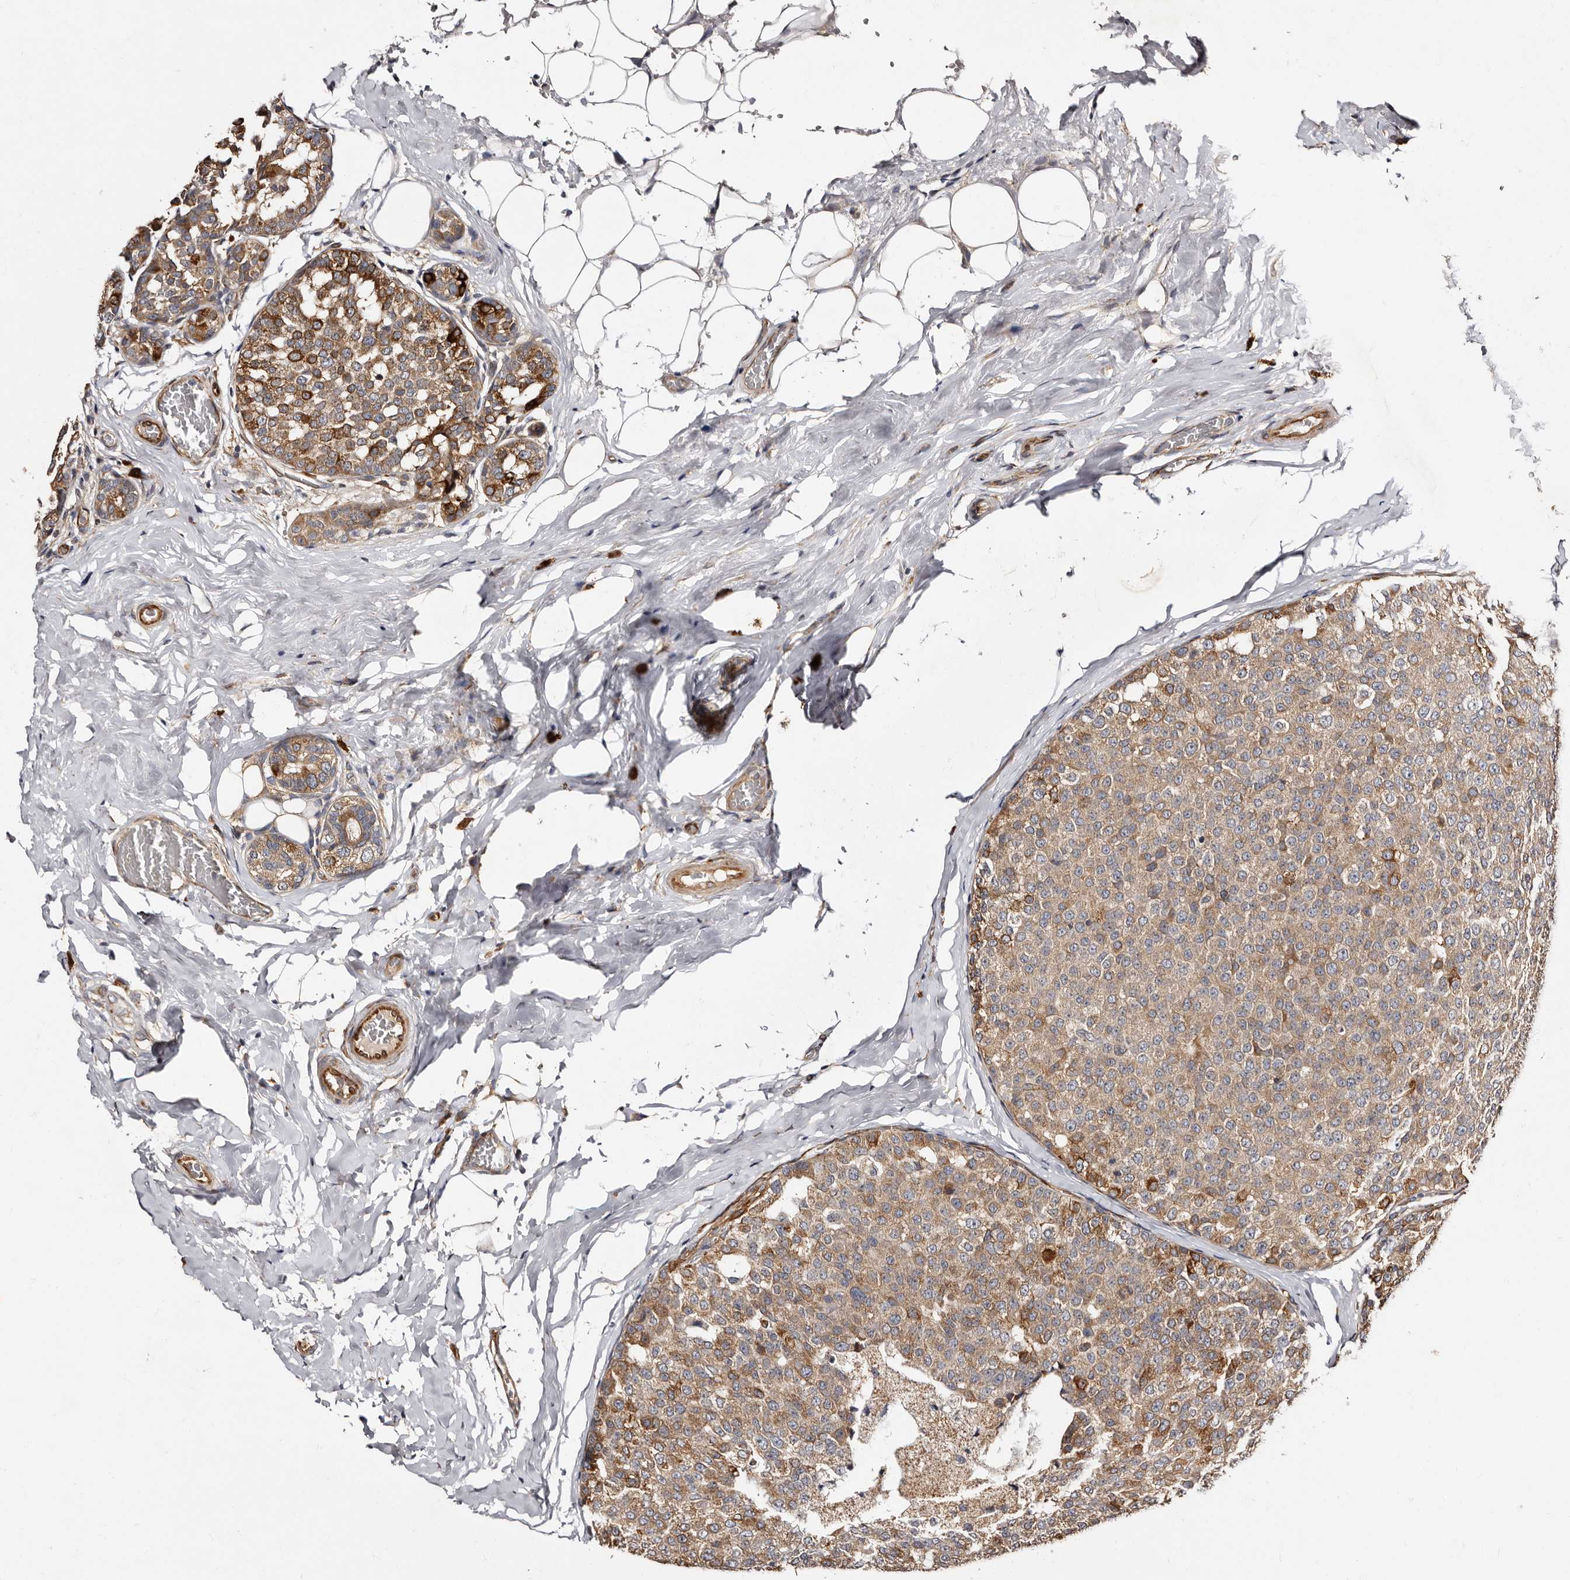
{"staining": {"intensity": "moderate", "quantity": ">75%", "location": "cytoplasmic/membranous"}, "tissue": "breast cancer", "cell_type": "Tumor cells", "image_type": "cancer", "snomed": [{"axis": "morphology", "description": "Normal tissue, NOS"}, {"axis": "morphology", "description": "Duct carcinoma"}, {"axis": "topography", "description": "Breast"}], "caption": "A micrograph of human breast cancer stained for a protein exhibits moderate cytoplasmic/membranous brown staining in tumor cells.", "gene": "TBC1D22B", "patient": {"sex": "female", "age": 43}}